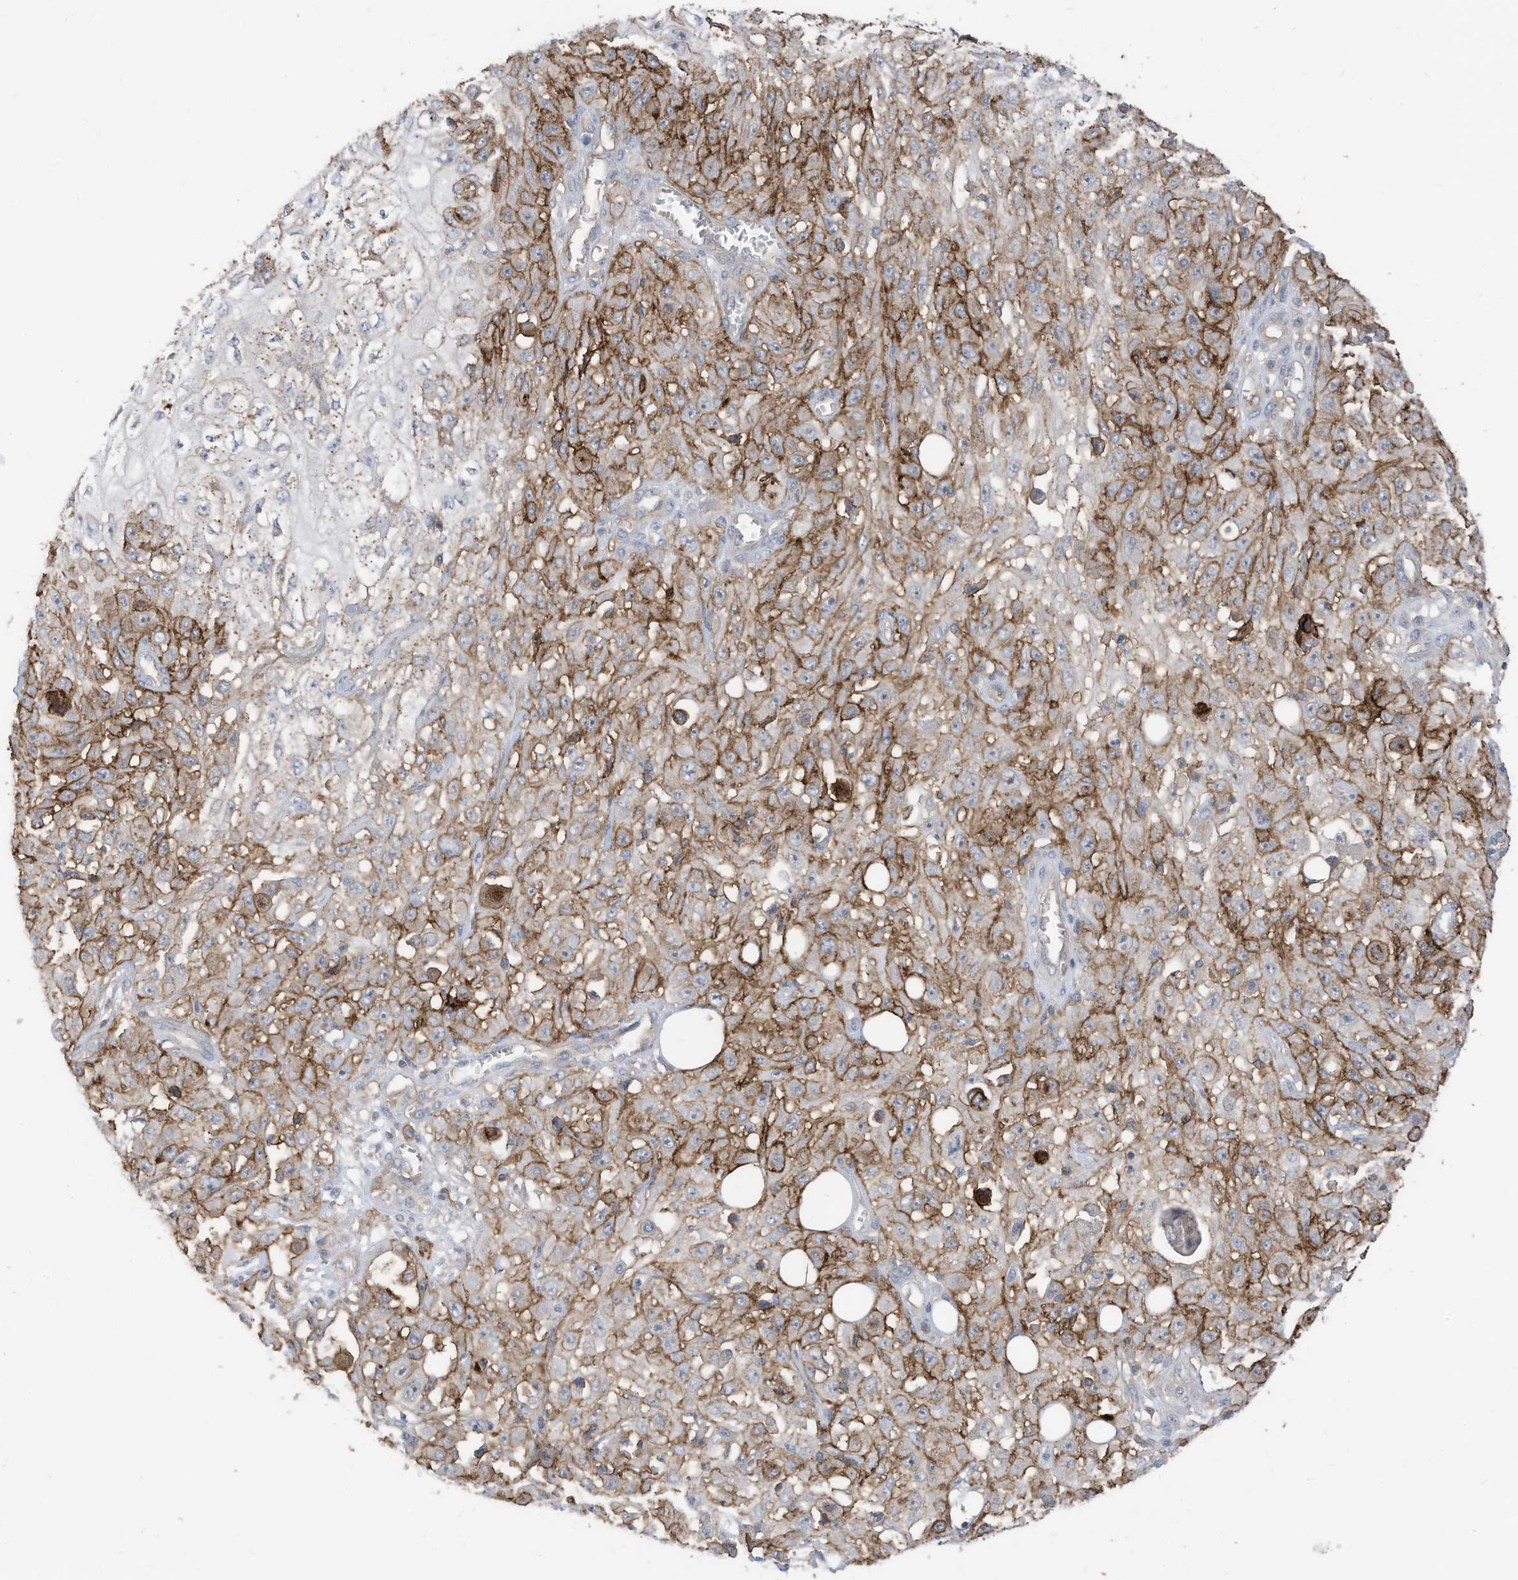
{"staining": {"intensity": "moderate", "quantity": ">75%", "location": "cytoplasmic/membranous"}, "tissue": "skin cancer", "cell_type": "Tumor cells", "image_type": "cancer", "snomed": [{"axis": "morphology", "description": "Squamous cell carcinoma, NOS"}, {"axis": "morphology", "description": "Squamous cell carcinoma, metastatic, NOS"}, {"axis": "topography", "description": "Skin"}, {"axis": "topography", "description": "Lymph node"}], "caption": "Skin cancer was stained to show a protein in brown. There is medium levels of moderate cytoplasmic/membranous expression in approximately >75% of tumor cells. (DAB (3,3'-diaminobenzidine) IHC with brightfield microscopy, high magnification).", "gene": "SLC1A5", "patient": {"sex": "male", "age": 75}}